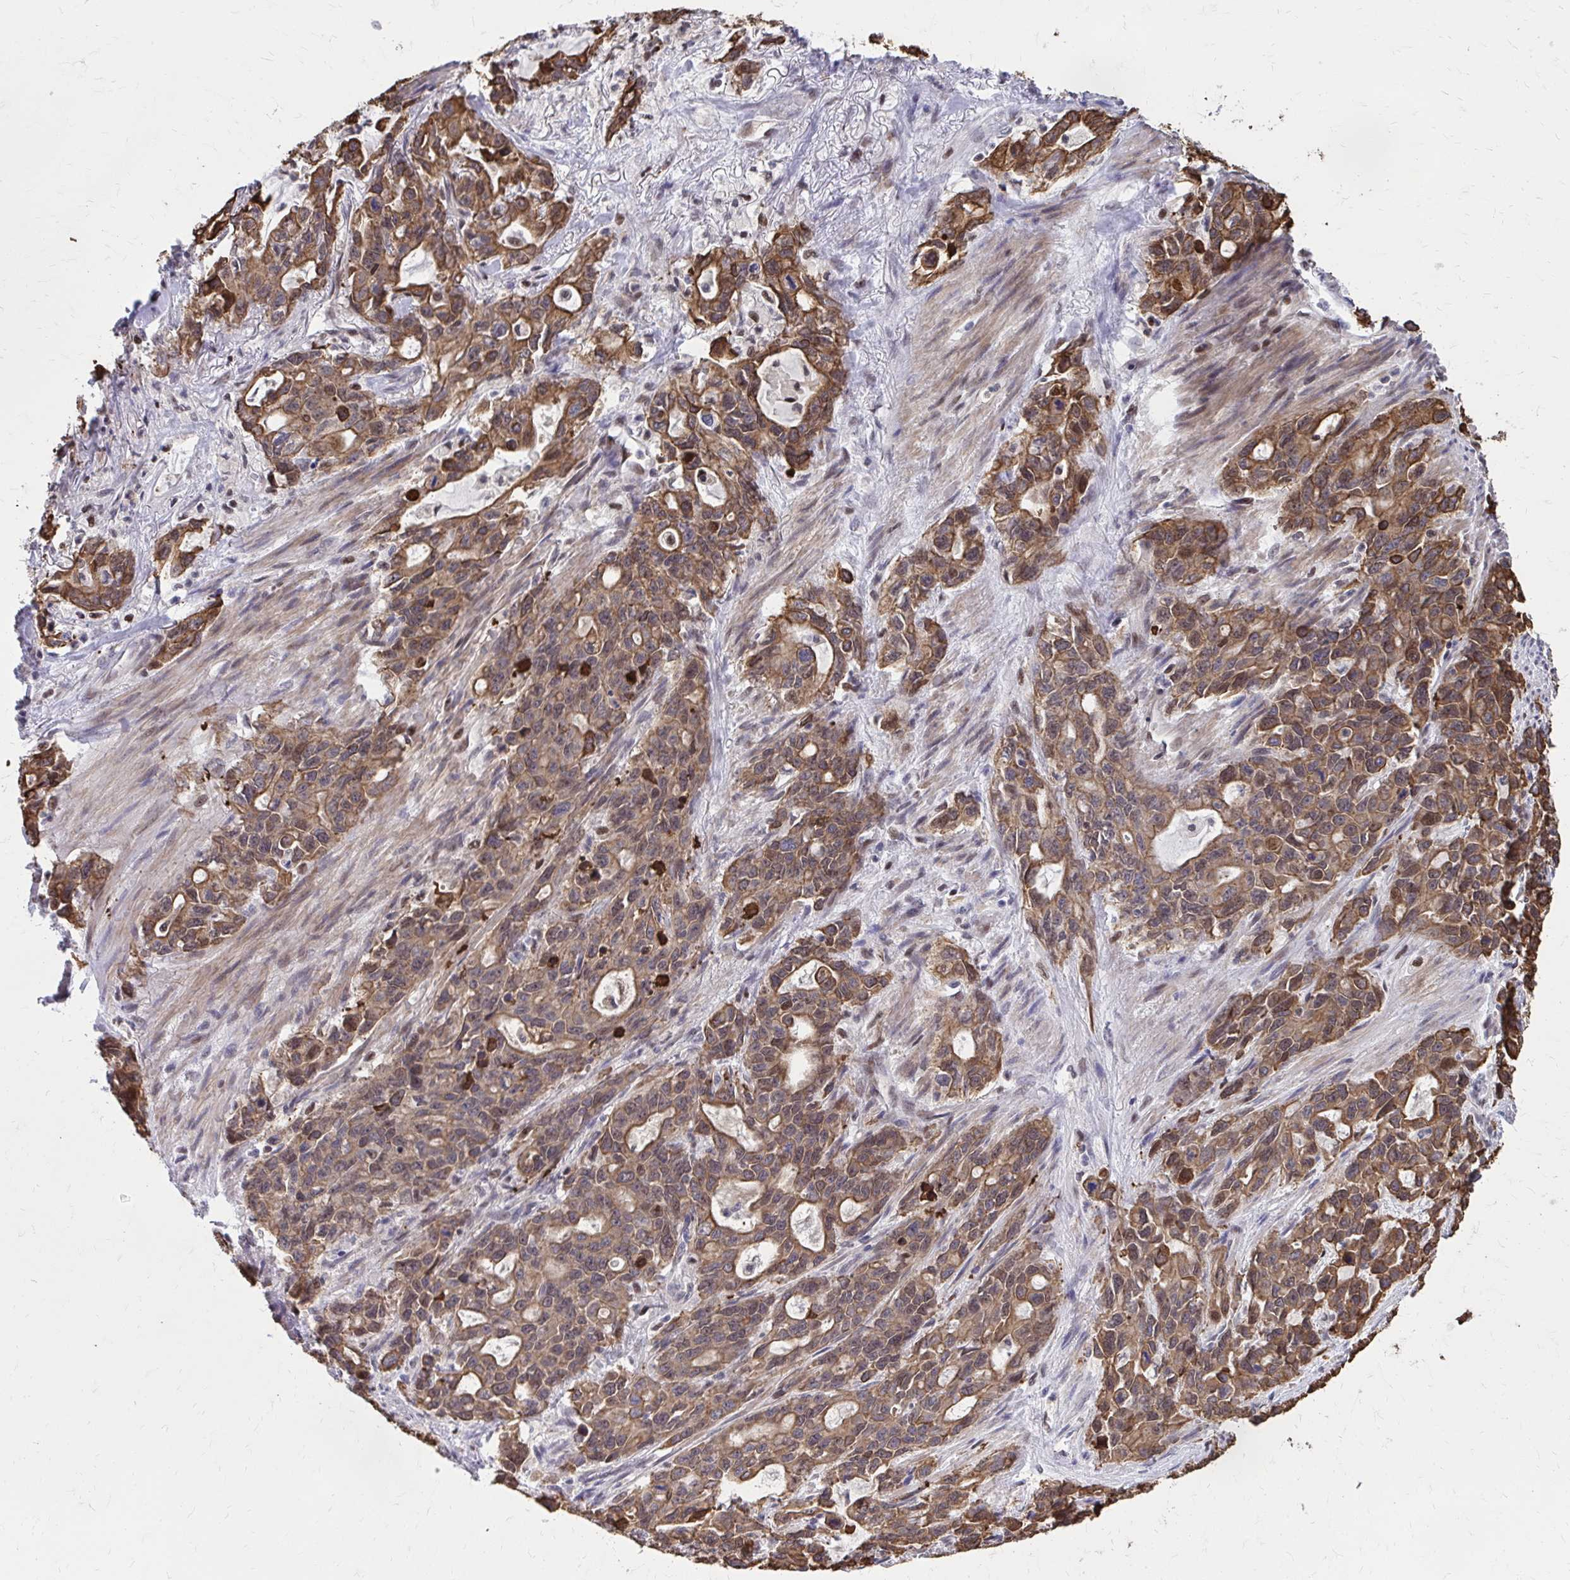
{"staining": {"intensity": "moderate", "quantity": ">75%", "location": "cytoplasmic/membranous,nuclear"}, "tissue": "stomach cancer", "cell_type": "Tumor cells", "image_type": "cancer", "snomed": [{"axis": "morphology", "description": "Adenocarcinoma, NOS"}, {"axis": "topography", "description": "Stomach, upper"}], "caption": "An immunohistochemistry histopathology image of tumor tissue is shown. Protein staining in brown shows moderate cytoplasmic/membranous and nuclear positivity in stomach cancer within tumor cells.", "gene": "ANKRD30B", "patient": {"sex": "male", "age": 85}}